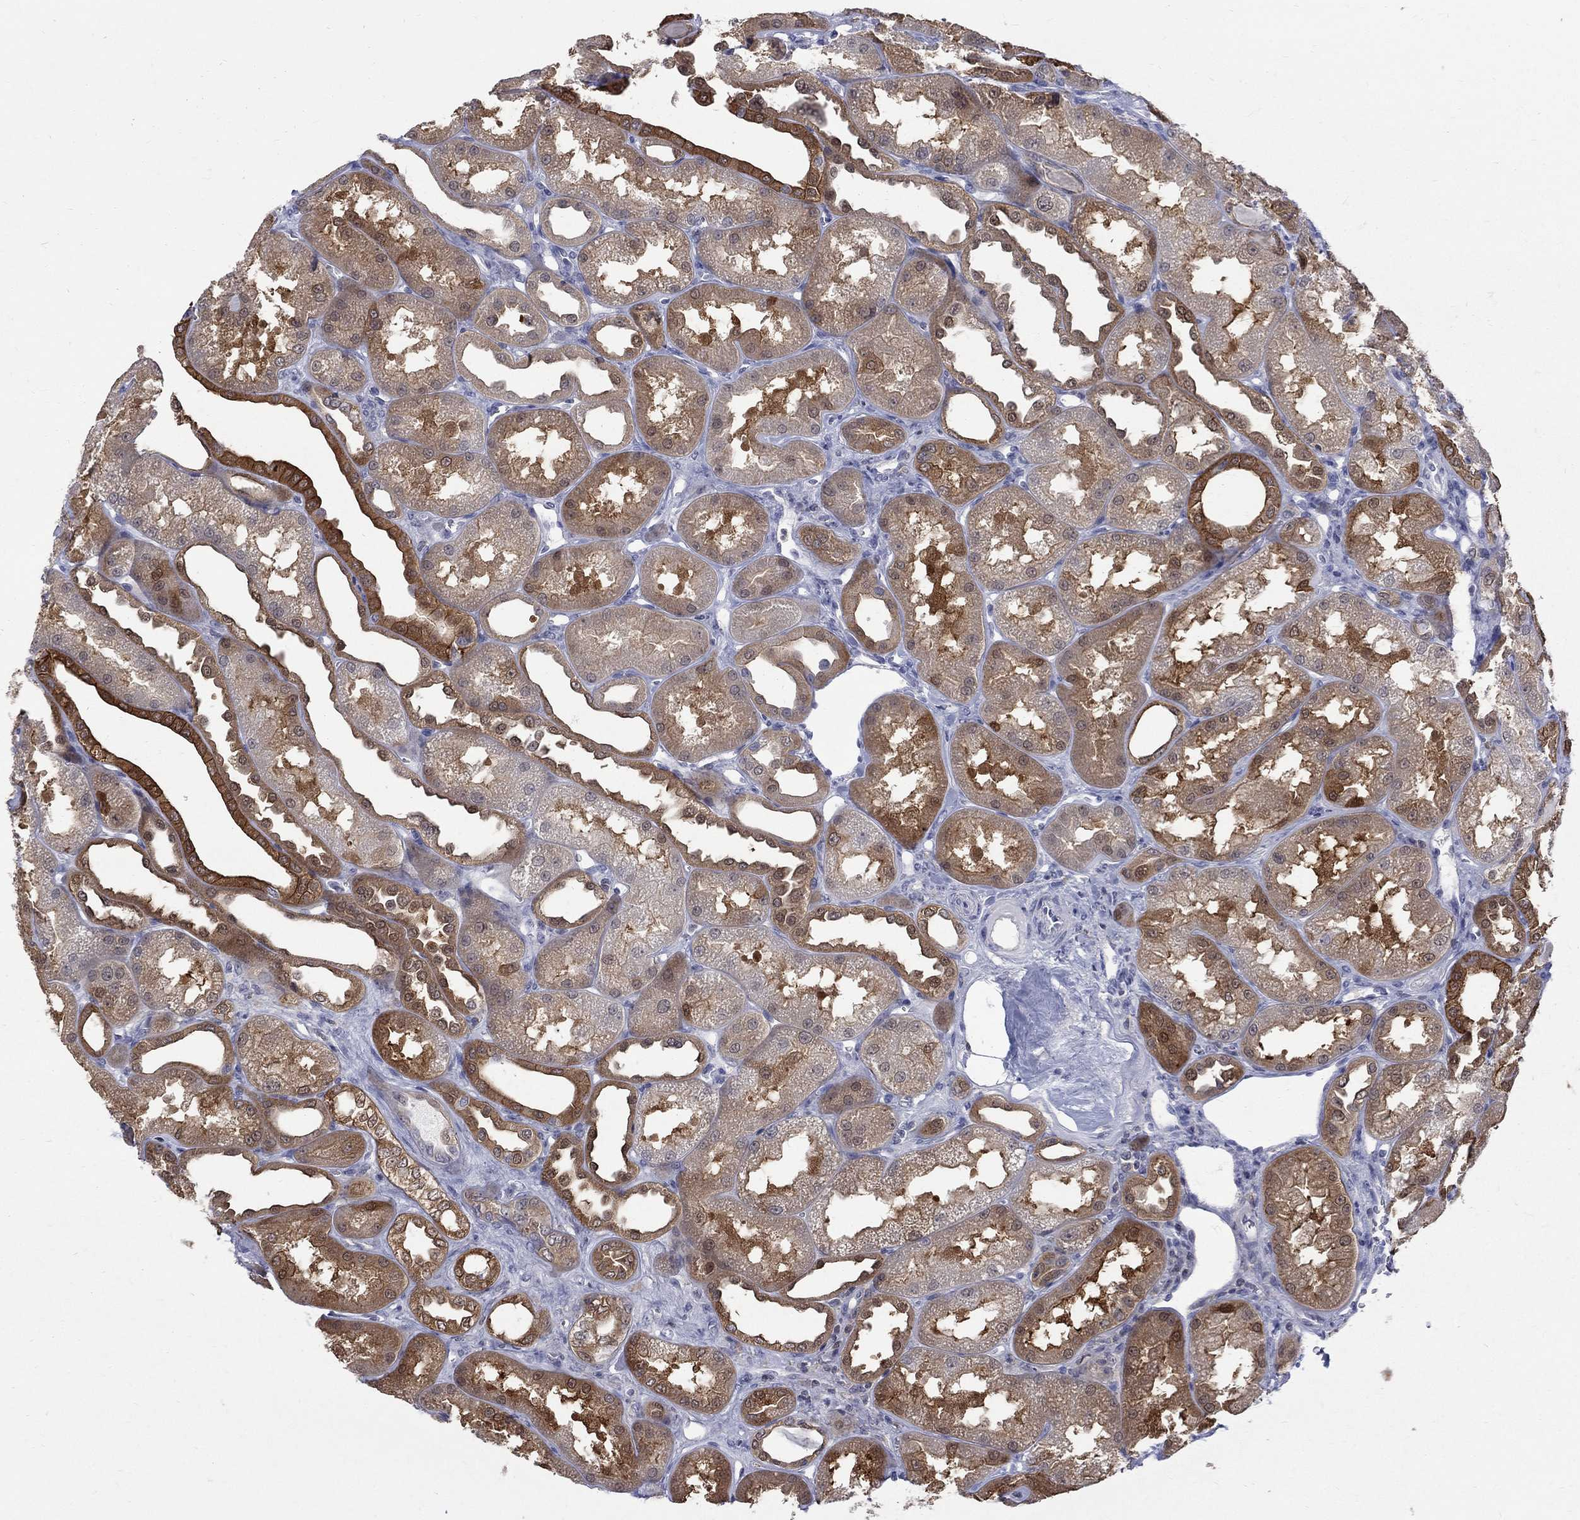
{"staining": {"intensity": "negative", "quantity": "none", "location": "none"}, "tissue": "kidney", "cell_type": "Cells in glomeruli", "image_type": "normal", "snomed": [{"axis": "morphology", "description": "Normal tissue, NOS"}, {"axis": "topography", "description": "Kidney"}], "caption": "Immunohistochemistry micrograph of unremarkable kidney: kidney stained with DAB displays no significant protein staining in cells in glomeruli. (Stains: DAB IHC with hematoxylin counter stain, Microscopy: brightfield microscopy at high magnification).", "gene": "HKDC1", "patient": {"sex": "male", "age": 61}}